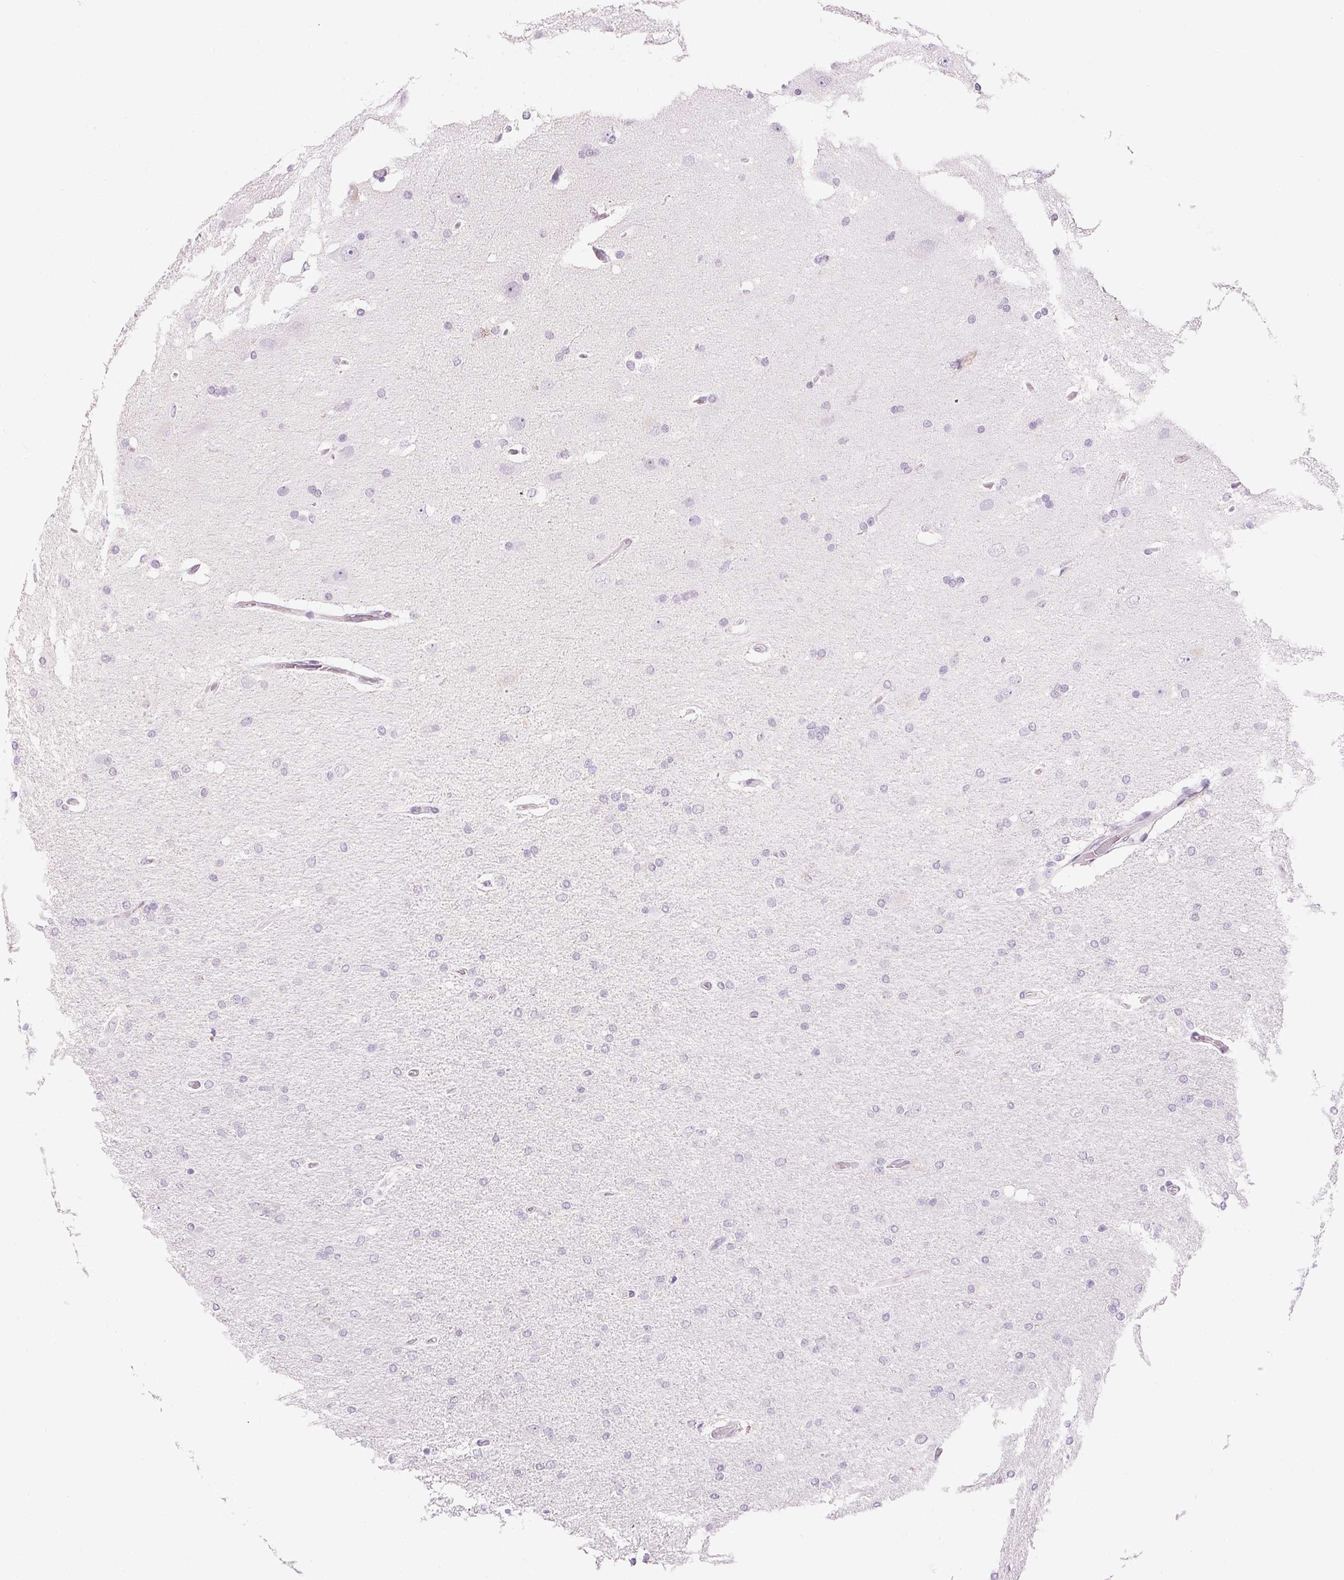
{"staining": {"intensity": "negative", "quantity": "none", "location": "none"}, "tissue": "glioma", "cell_type": "Tumor cells", "image_type": "cancer", "snomed": [{"axis": "morphology", "description": "Glioma, malignant, High grade"}, {"axis": "topography", "description": "Cerebral cortex"}], "caption": "DAB immunohistochemical staining of human glioma reveals no significant expression in tumor cells.", "gene": "IGFBP1", "patient": {"sex": "male", "age": 70}}